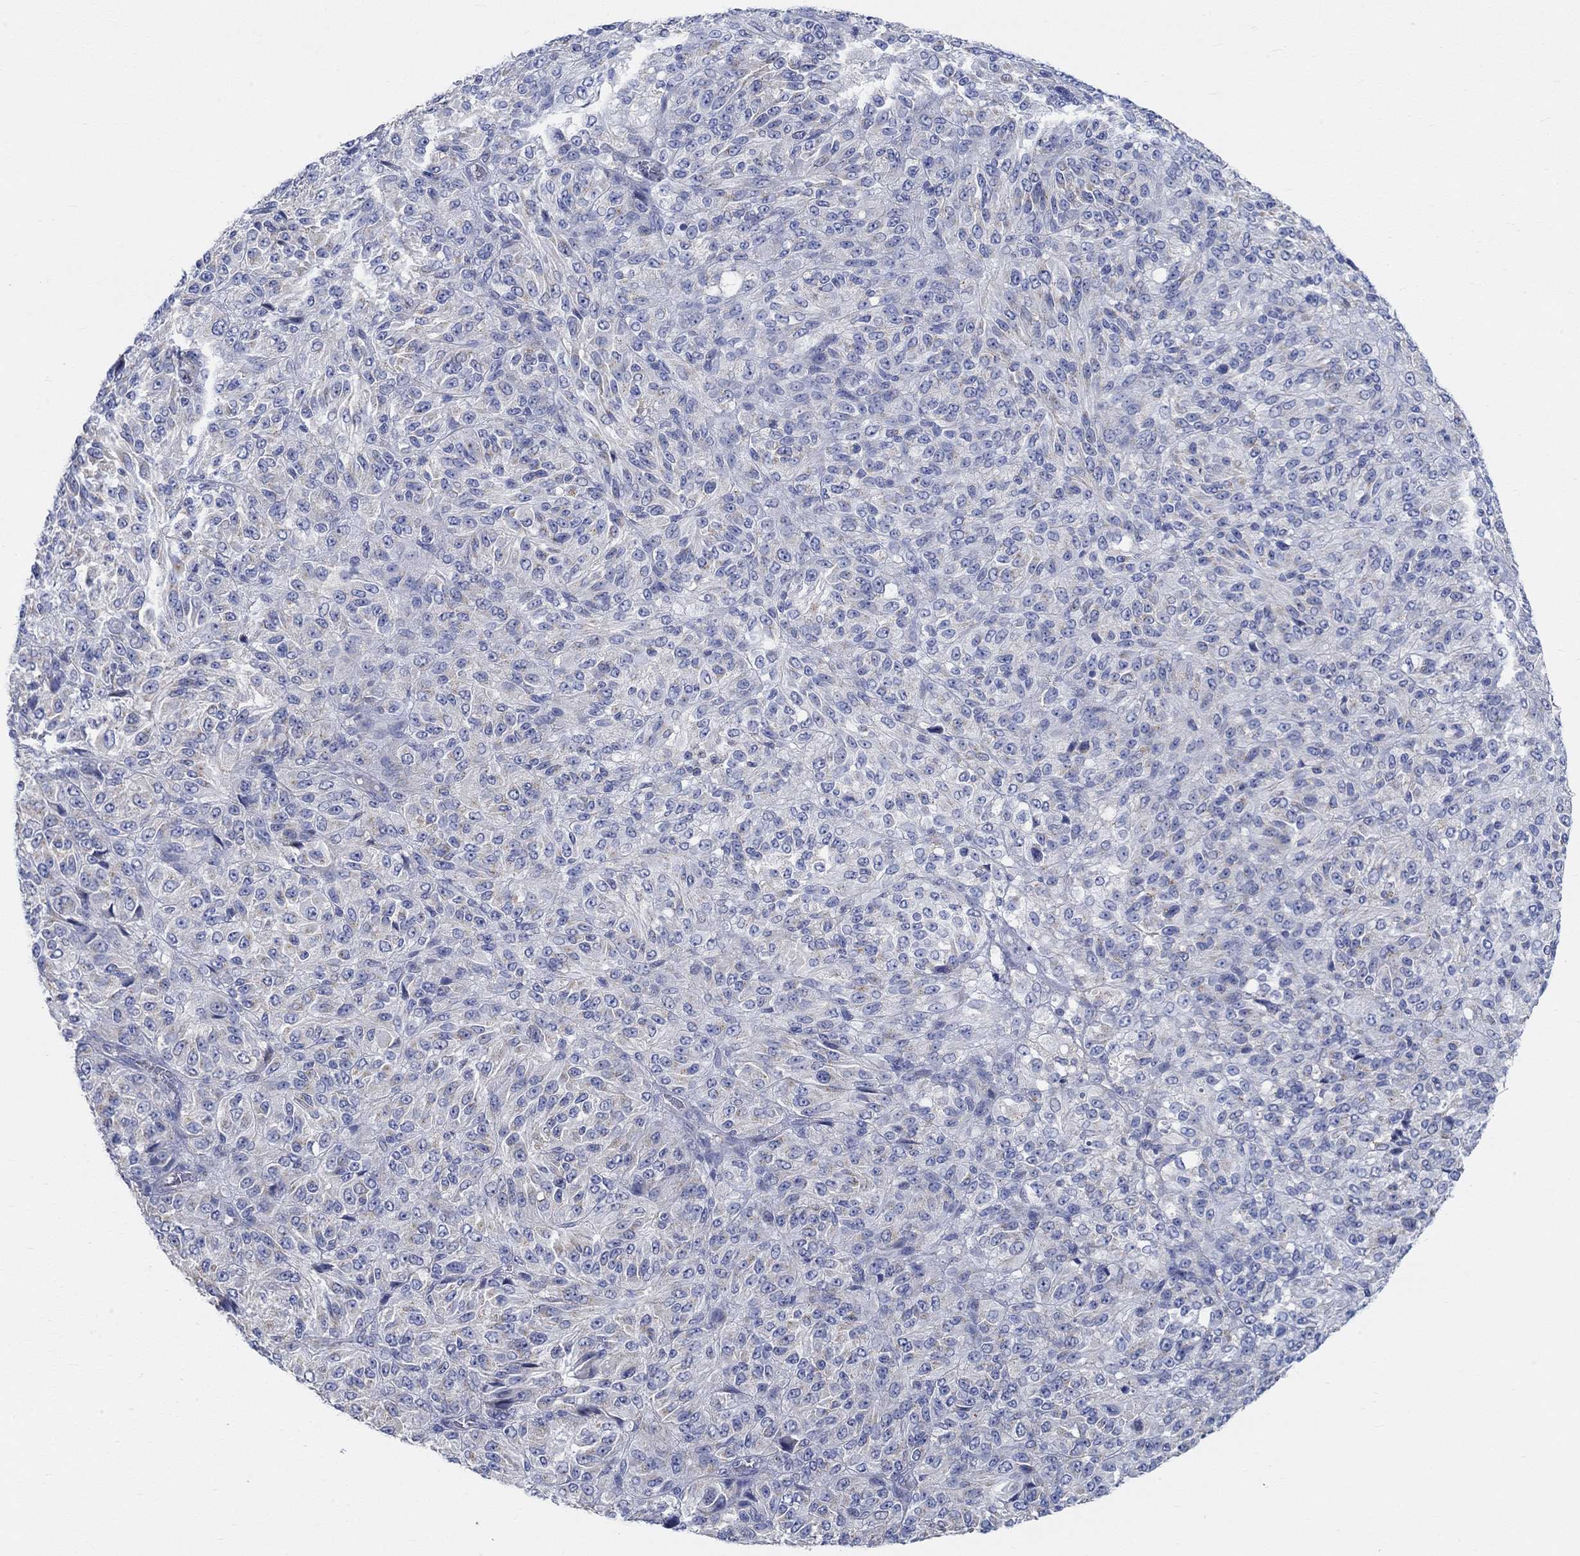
{"staining": {"intensity": "negative", "quantity": "none", "location": "none"}, "tissue": "melanoma", "cell_type": "Tumor cells", "image_type": "cancer", "snomed": [{"axis": "morphology", "description": "Malignant melanoma, Metastatic site"}, {"axis": "topography", "description": "Brain"}], "caption": "Histopathology image shows no significant protein staining in tumor cells of melanoma.", "gene": "NAV3", "patient": {"sex": "female", "age": 56}}